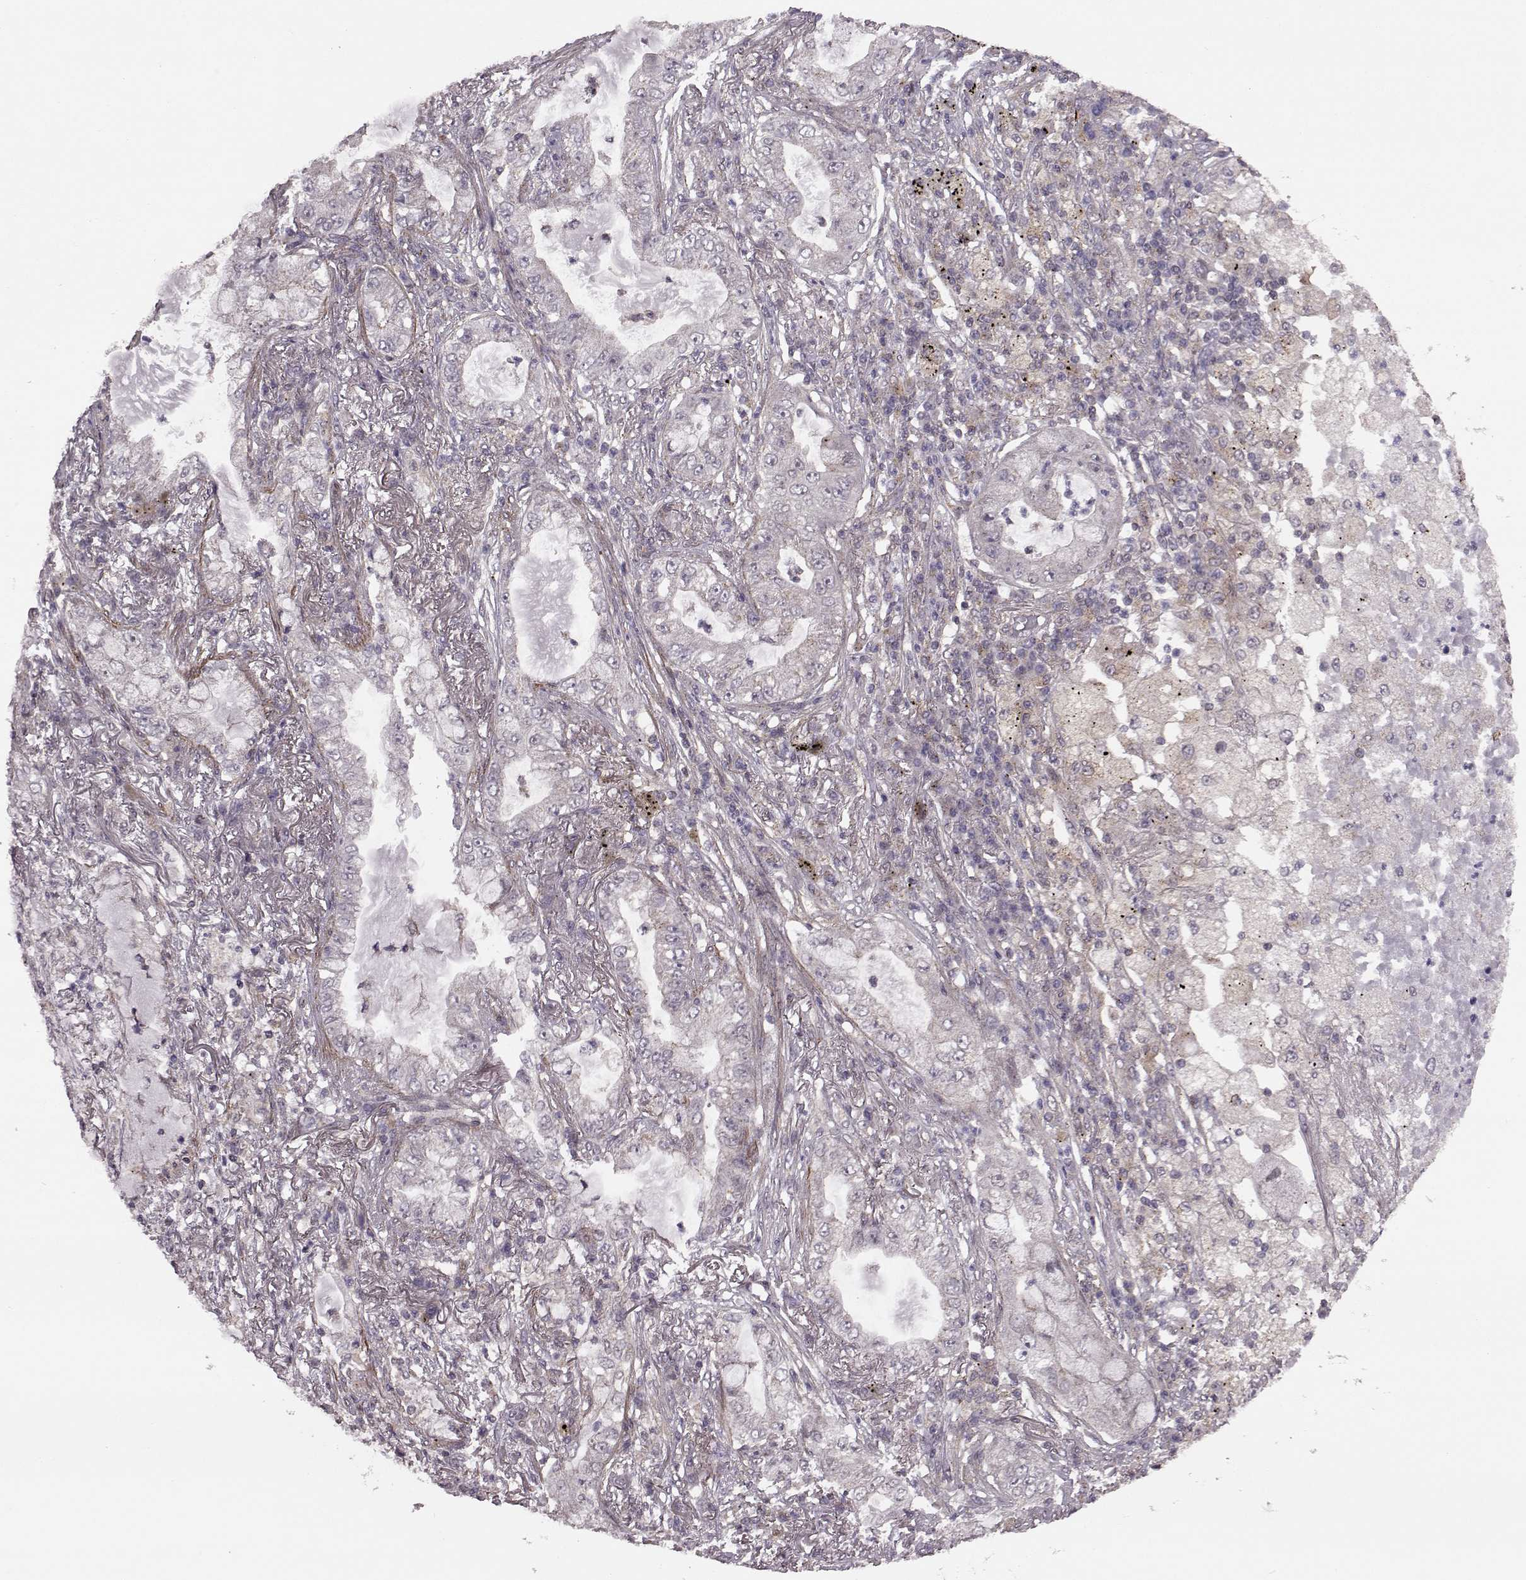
{"staining": {"intensity": "negative", "quantity": "none", "location": "none"}, "tissue": "lung cancer", "cell_type": "Tumor cells", "image_type": "cancer", "snomed": [{"axis": "morphology", "description": "Adenocarcinoma, NOS"}, {"axis": "topography", "description": "Lung"}], "caption": "Immunohistochemistry histopathology image of neoplastic tissue: human lung cancer (adenocarcinoma) stained with DAB (3,3'-diaminobenzidine) displays no significant protein staining in tumor cells. Nuclei are stained in blue.", "gene": "FNIP2", "patient": {"sex": "female", "age": 73}}